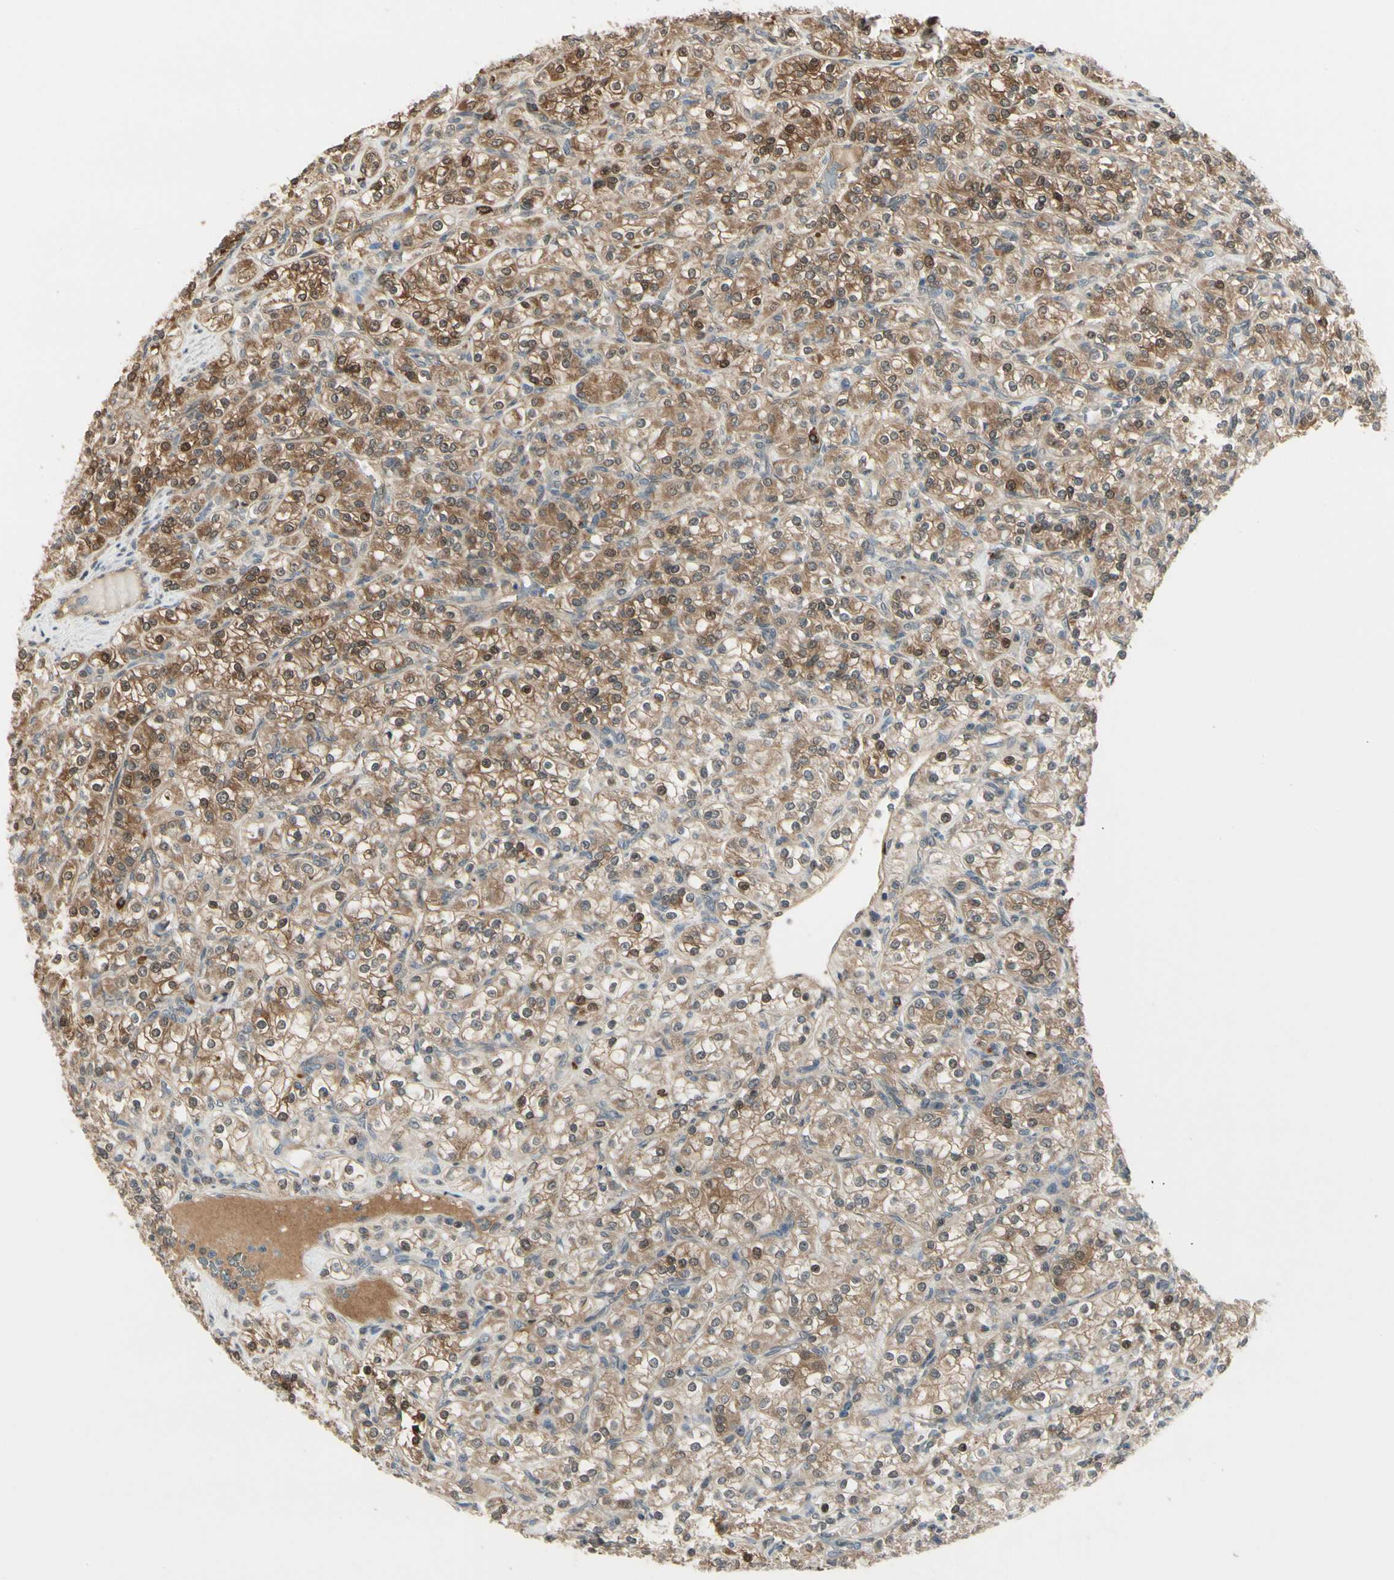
{"staining": {"intensity": "moderate", "quantity": ">75%", "location": "cytoplasmic/membranous,nuclear"}, "tissue": "renal cancer", "cell_type": "Tumor cells", "image_type": "cancer", "snomed": [{"axis": "morphology", "description": "Adenocarcinoma, NOS"}, {"axis": "topography", "description": "Kidney"}], "caption": "Immunohistochemical staining of renal cancer (adenocarcinoma) shows medium levels of moderate cytoplasmic/membranous and nuclear staining in about >75% of tumor cells. The staining was performed using DAB, with brown indicating positive protein expression. Nuclei are stained blue with hematoxylin.", "gene": "EVC", "patient": {"sex": "male", "age": 77}}